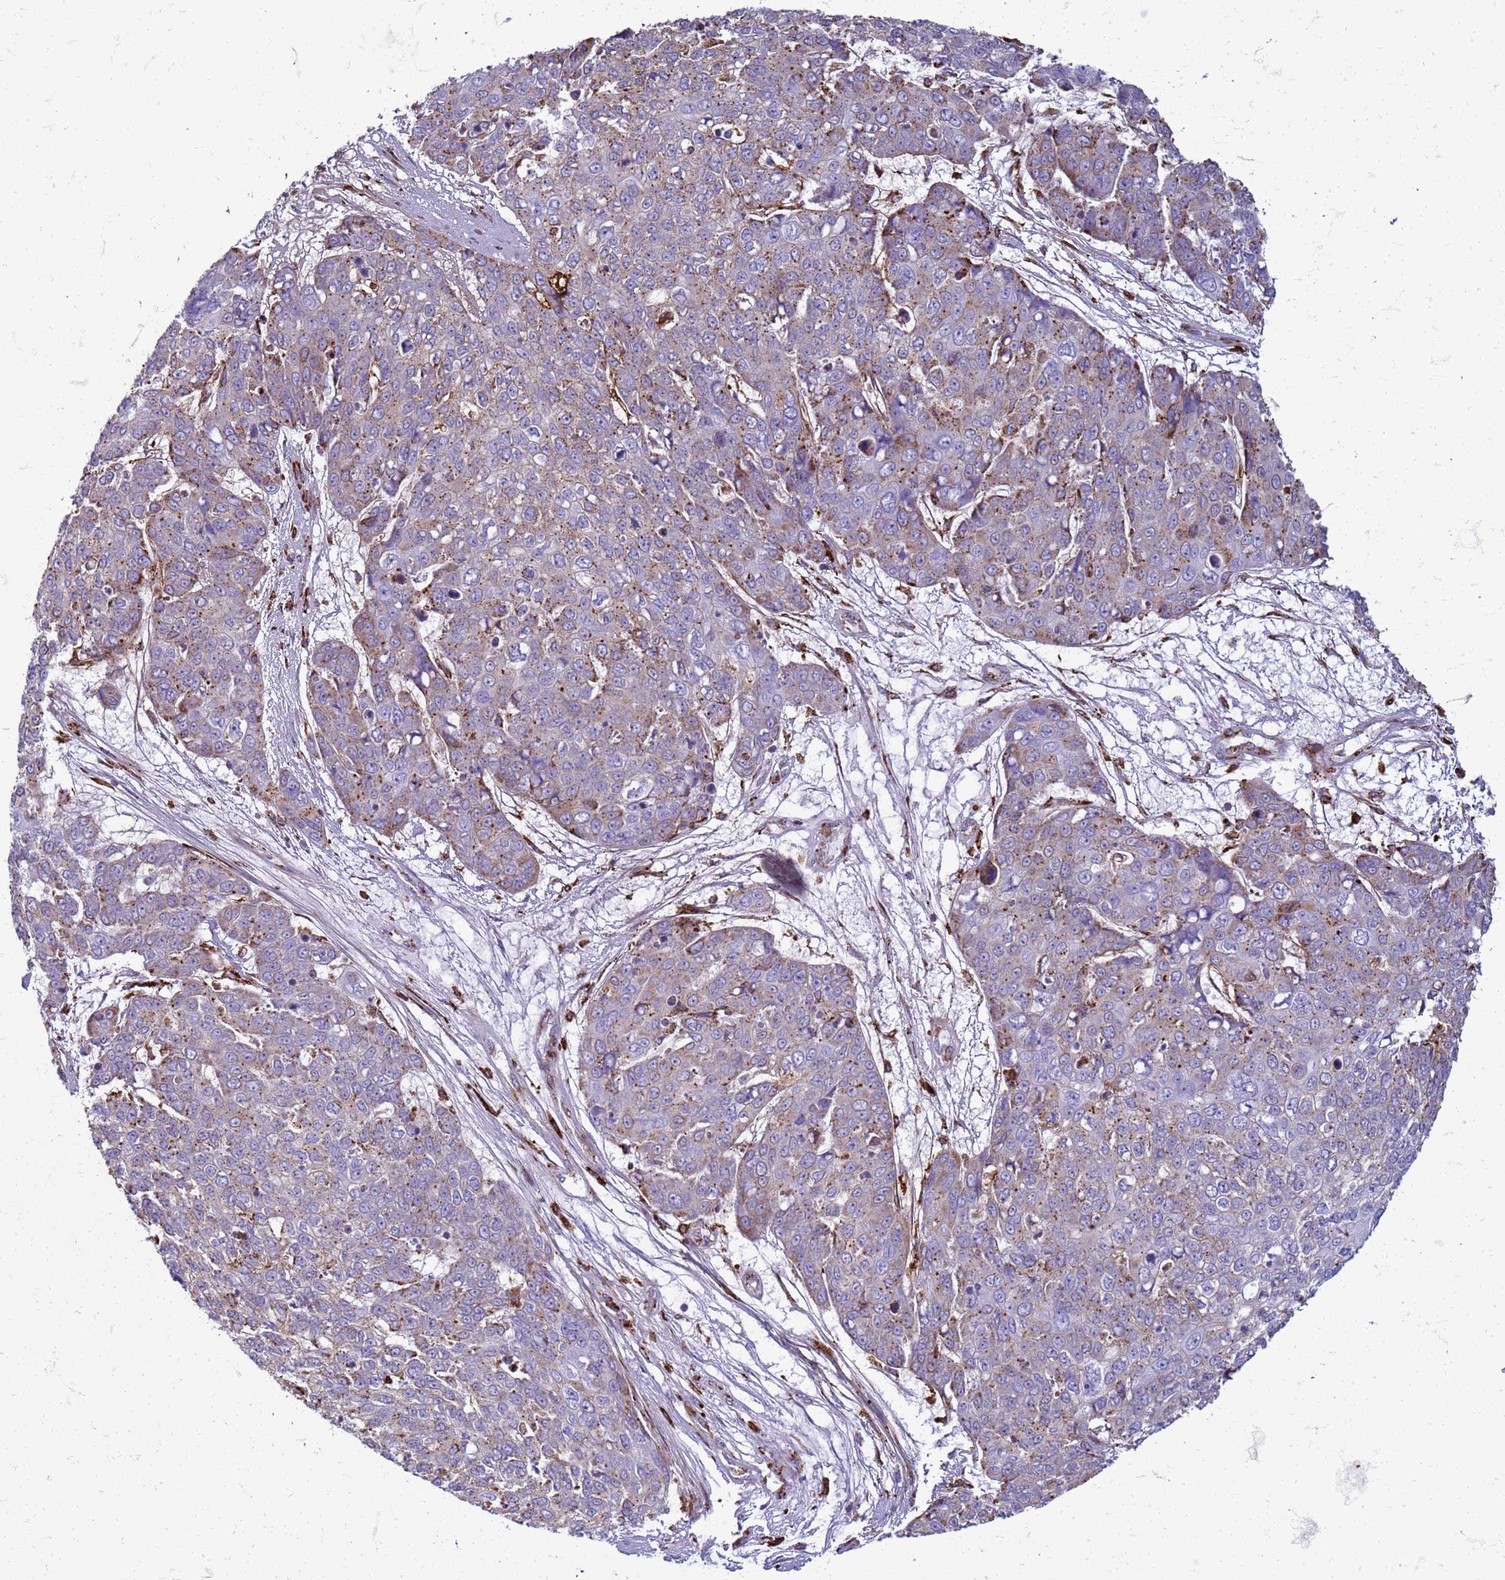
{"staining": {"intensity": "weak", "quantity": "25%-75%", "location": "cytoplasmic/membranous"}, "tissue": "skin cancer", "cell_type": "Tumor cells", "image_type": "cancer", "snomed": [{"axis": "morphology", "description": "Squamous cell carcinoma, NOS"}, {"axis": "topography", "description": "Skin"}], "caption": "This micrograph exhibits IHC staining of skin squamous cell carcinoma, with low weak cytoplasmic/membranous staining in approximately 25%-75% of tumor cells.", "gene": "PDK3", "patient": {"sex": "male", "age": 71}}